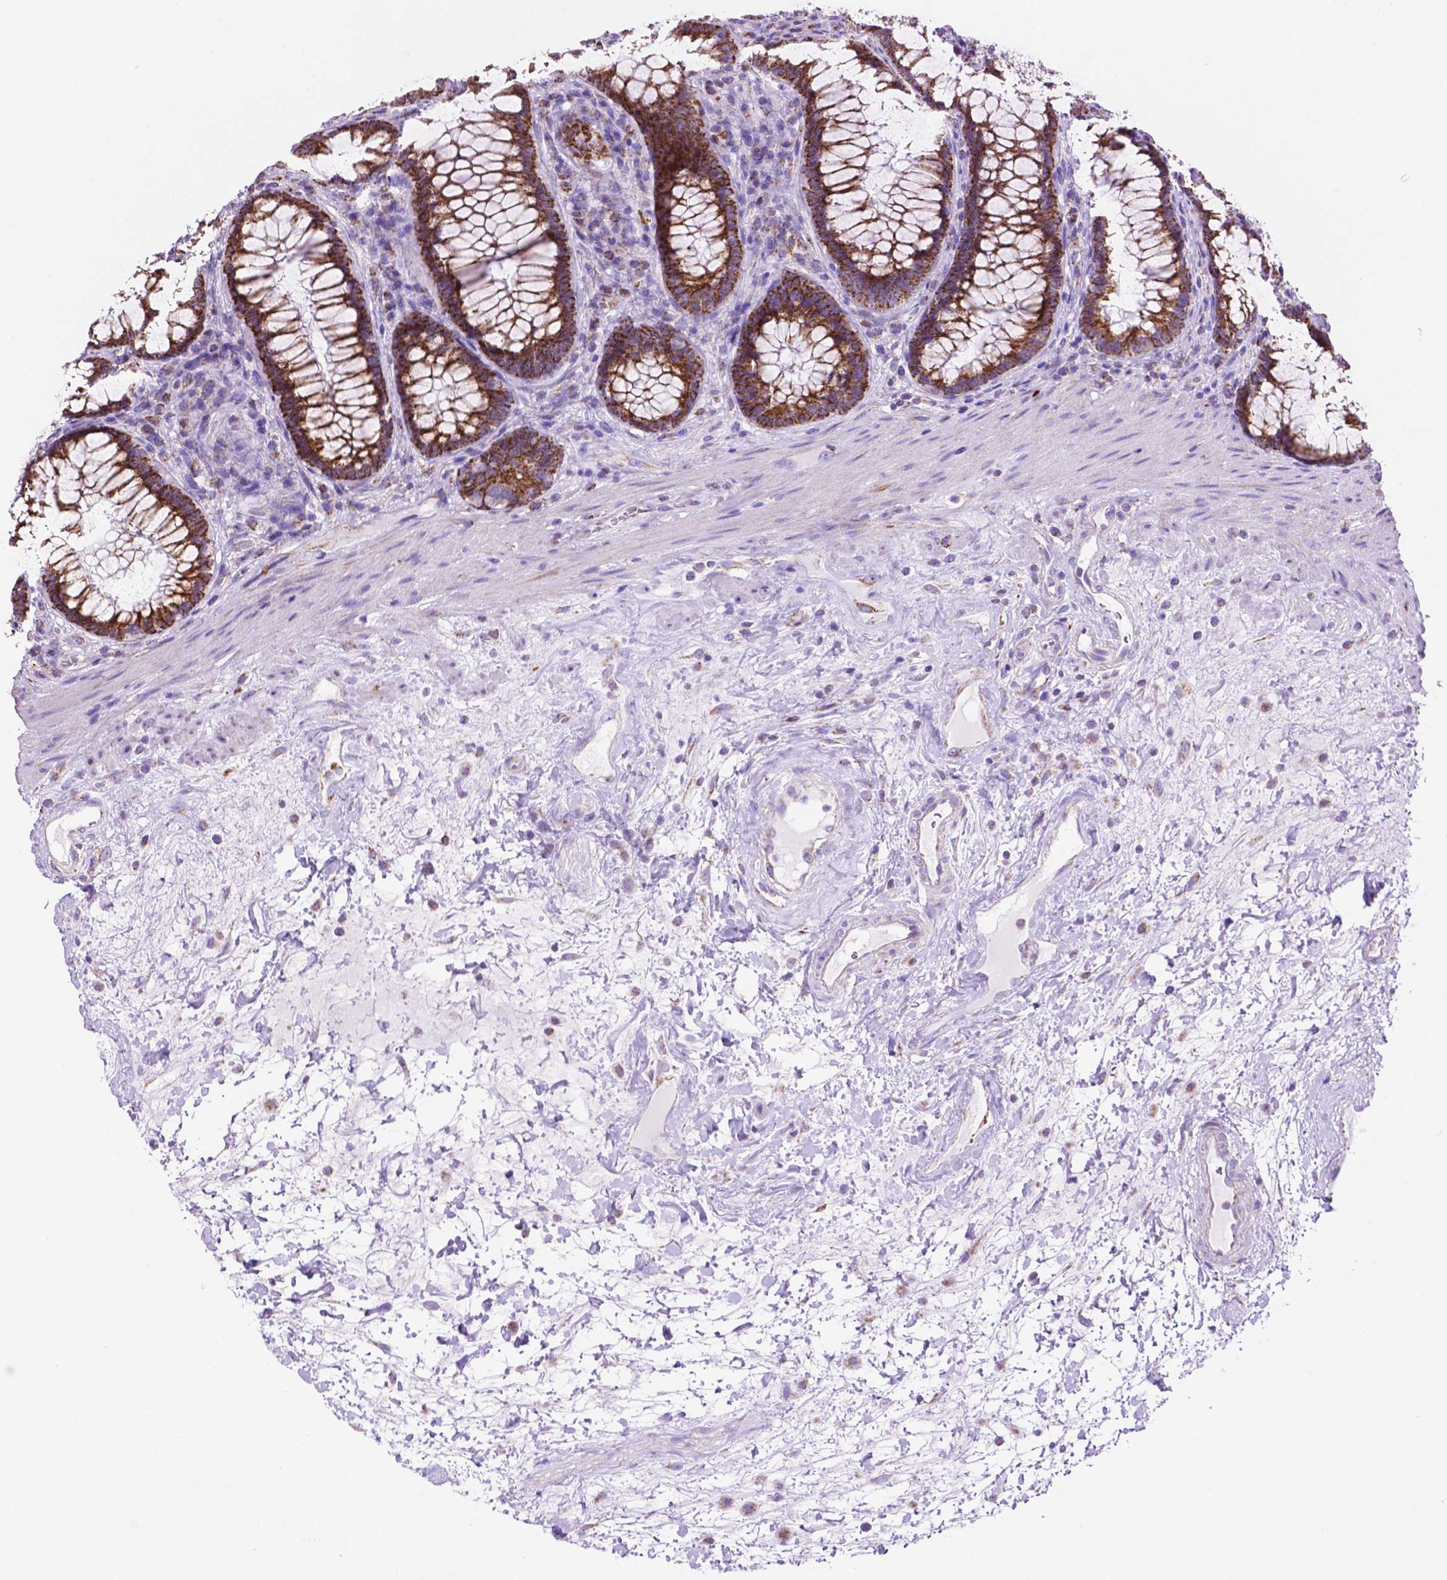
{"staining": {"intensity": "strong", "quantity": ">75%", "location": "cytoplasmic/membranous"}, "tissue": "rectum", "cell_type": "Glandular cells", "image_type": "normal", "snomed": [{"axis": "morphology", "description": "Normal tissue, NOS"}, {"axis": "topography", "description": "Rectum"}], "caption": "A brown stain labels strong cytoplasmic/membranous expression of a protein in glandular cells of unremarkable human rectum.", "gene": "GDPD5", "patient": {"sex": "male", "age": 72}}